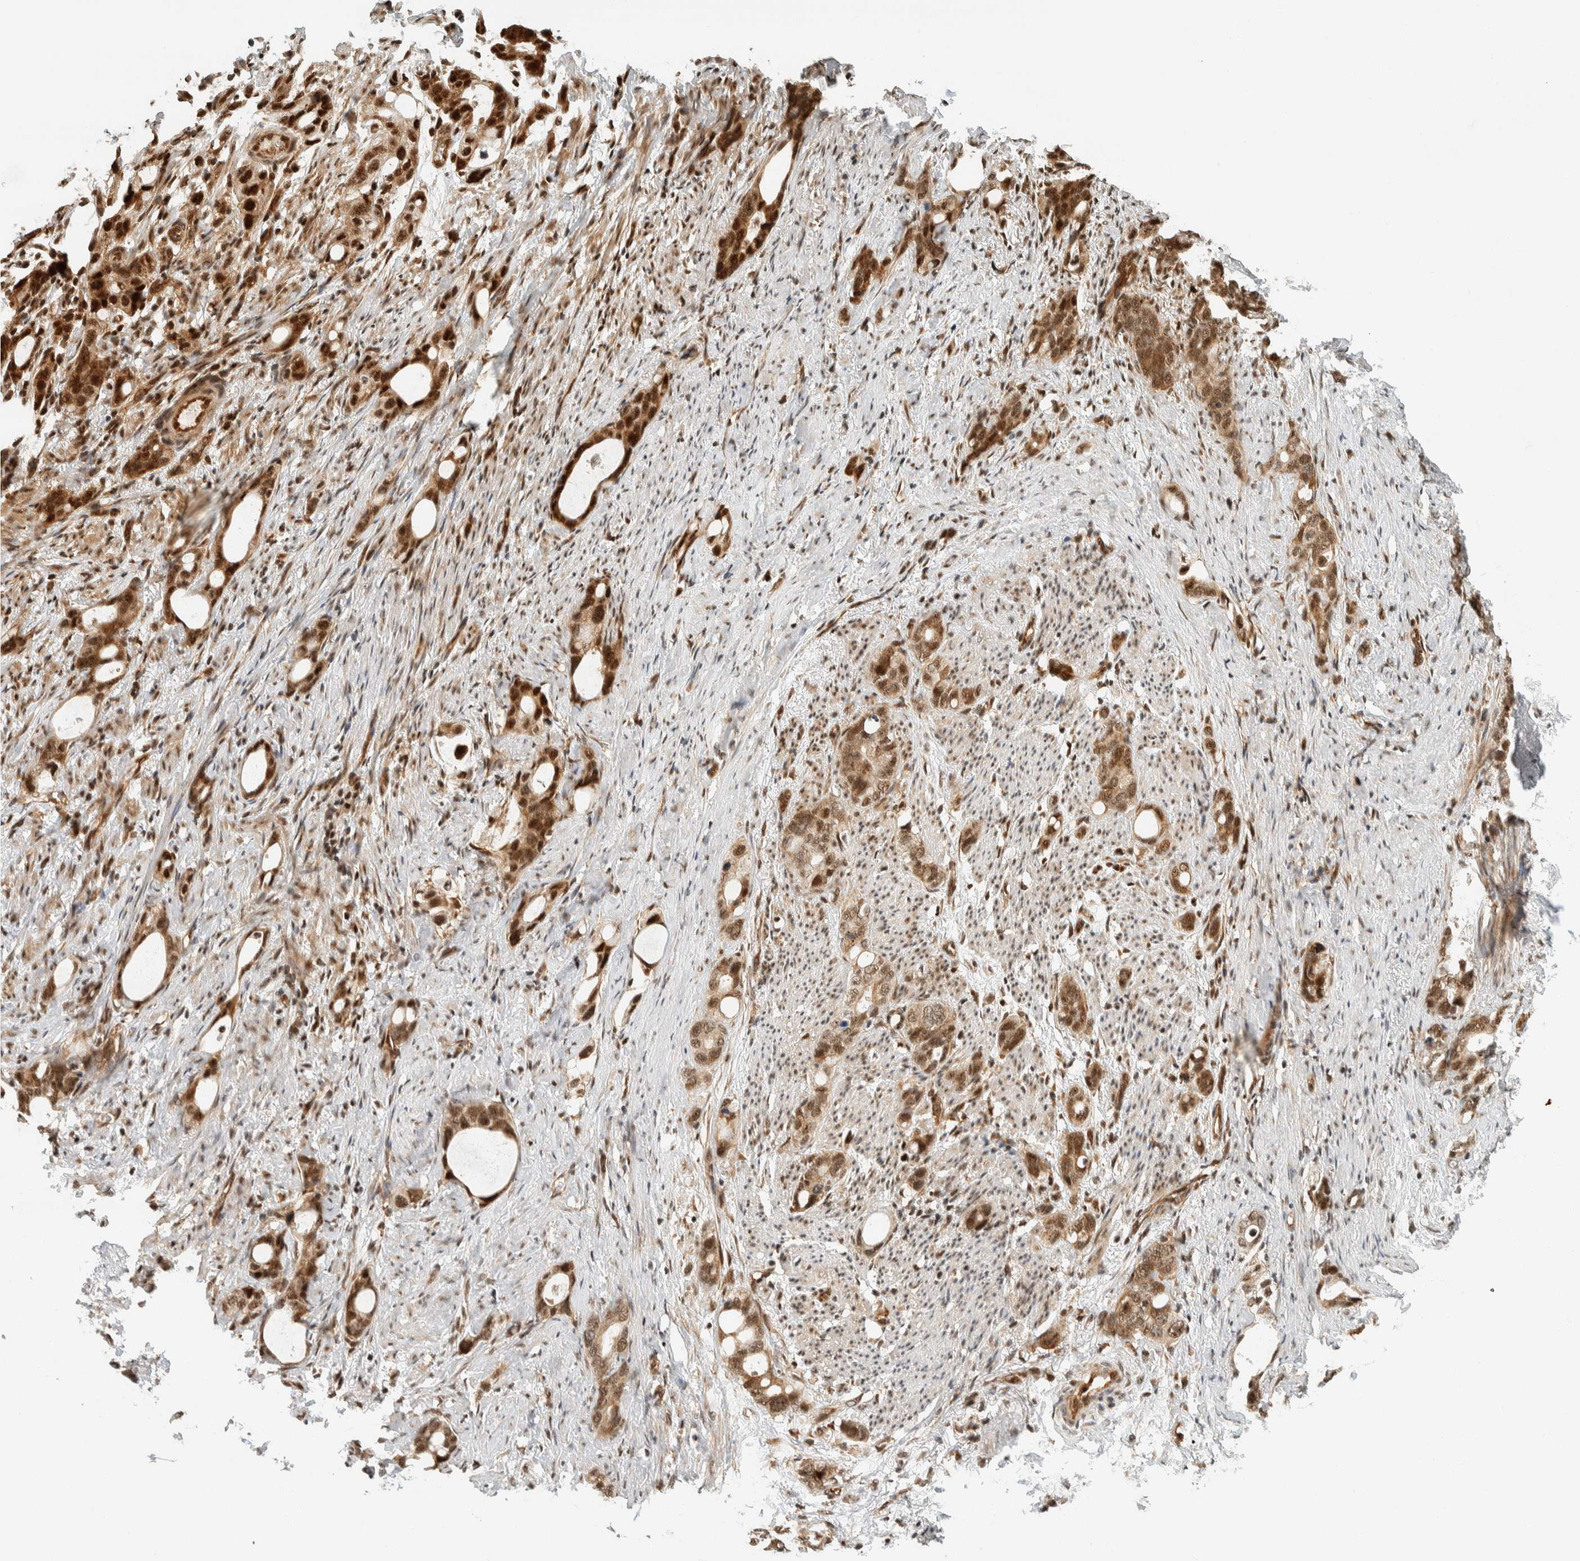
{"staining": {"intensity": "moderate", "quantity": ">75%", "location": "cytoplasmic/membranous,nuclear"}, "tissue": "stomach cancer", "cell_type": "Tumor cells", "image_type": "cancer", "snomed": [{"axis": "morphology", "description": "Adenocarcinoma, NOS"}, {"axis": "topography", "description": "Stomach"}], "caption": "Immunohistochemistry (IHC) micrograph of neoplastic tissue: stomach cancer (adenocarcinoma) stained using IHC reveals medium levels of moderate protein expression localized specifically in the cytoplasmic/membranous and nuclear of tumor cells, appearing as a cytoplasmic/membranous and nuclear brown color.", "gene": "SIK1", "patient": {"sex": "female", "age": 75}}